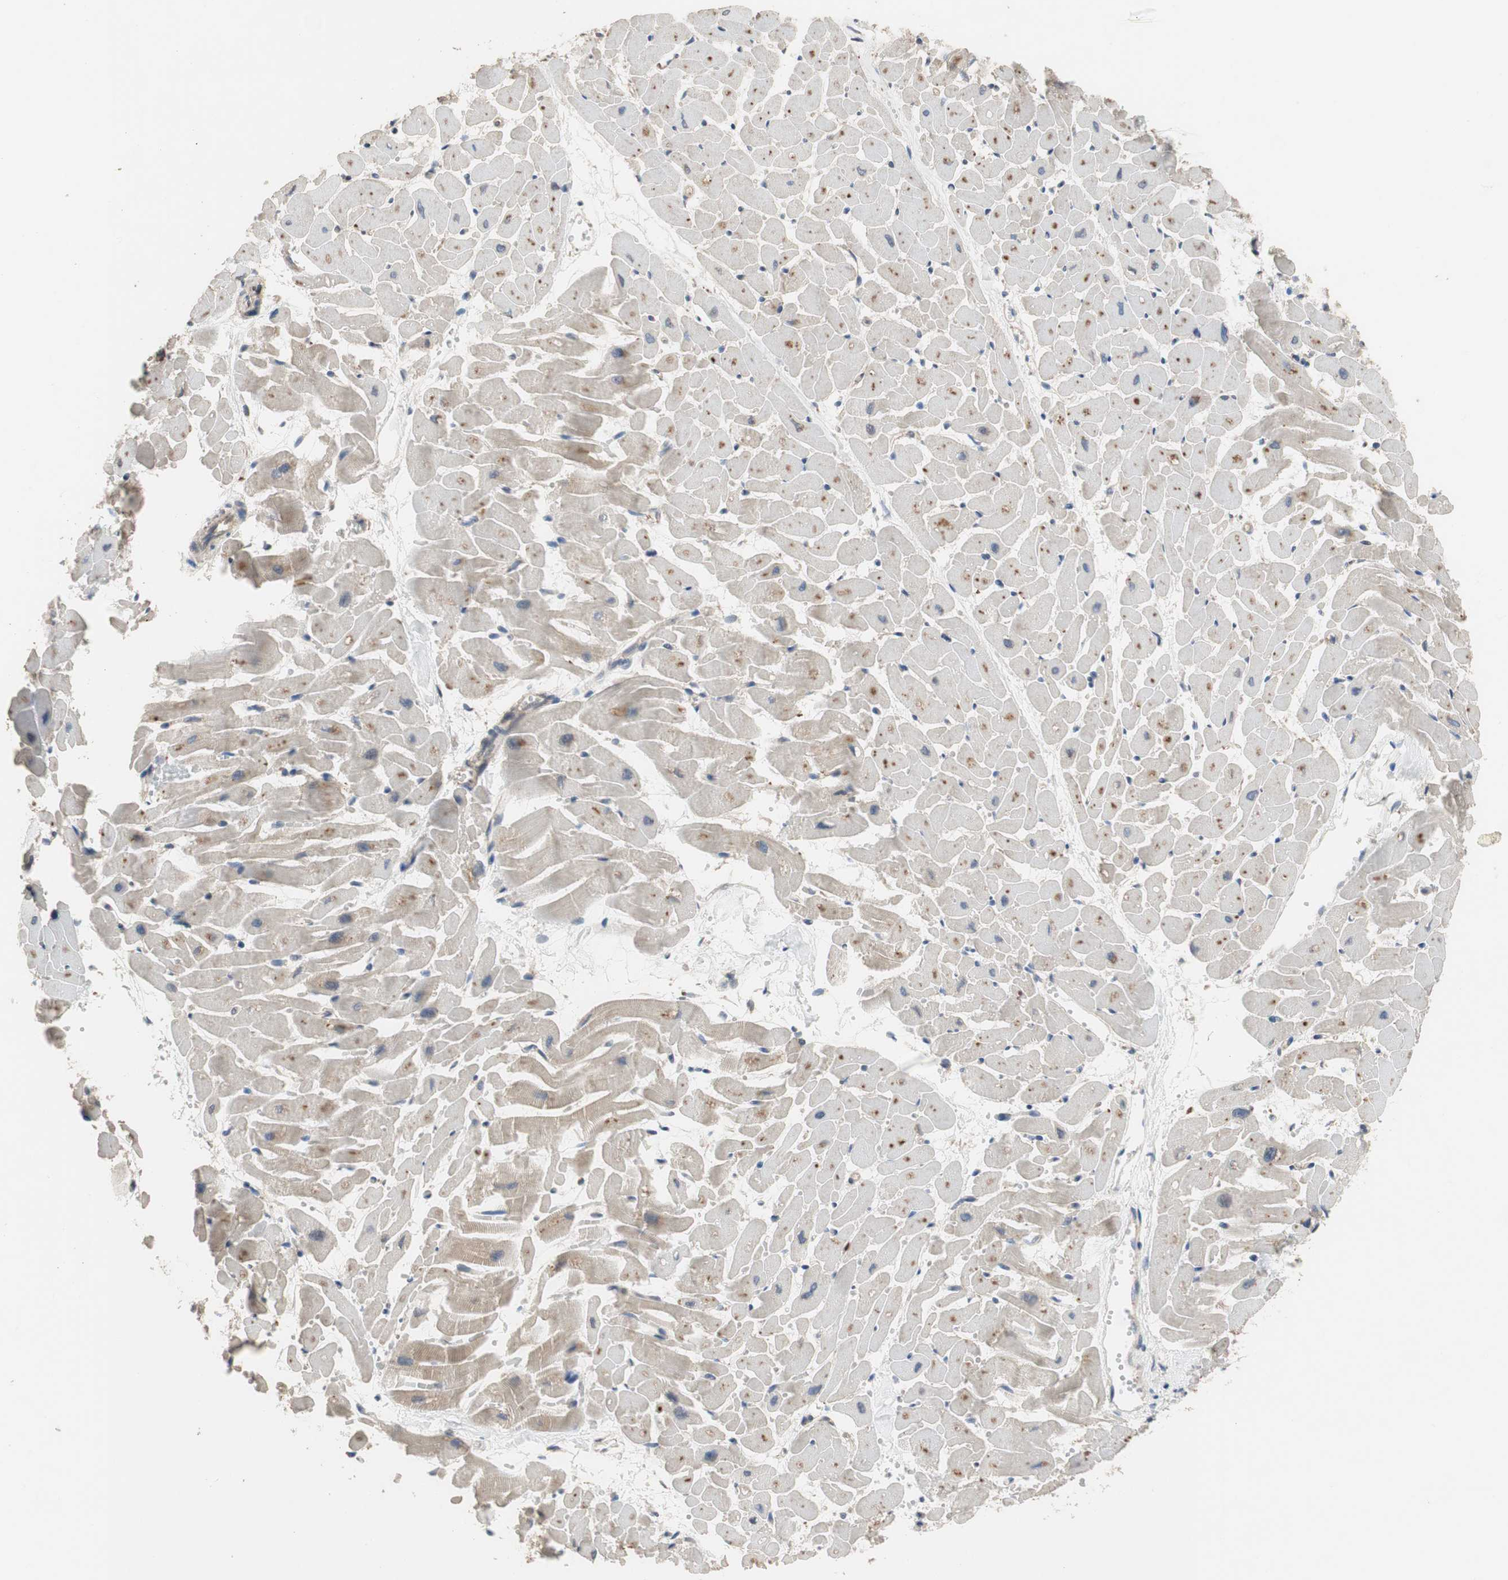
{"staining": {"intensity": "moderate", "quantity": ">75%", "location": "cytoplasmic/membranous"}, "tissue": "heart muscle", "cell_type": "Cardiomyocytes", "image_type": "normal", "snomed": [{"axis": "morphology", "description": "Normal tissue, NOS"}, {"axis": "topography", "description": "Heart"}], "caption": "Brown immunohistochemical staining in benign heart muscle reveals moderate cytoplasmic/membranous staining in about >75% of cardiomyocytes. (IHC, brightfield microscopy, high magnification).", "gene": "MAP4K2", "patient": {"sex": "female", "age": 19}}